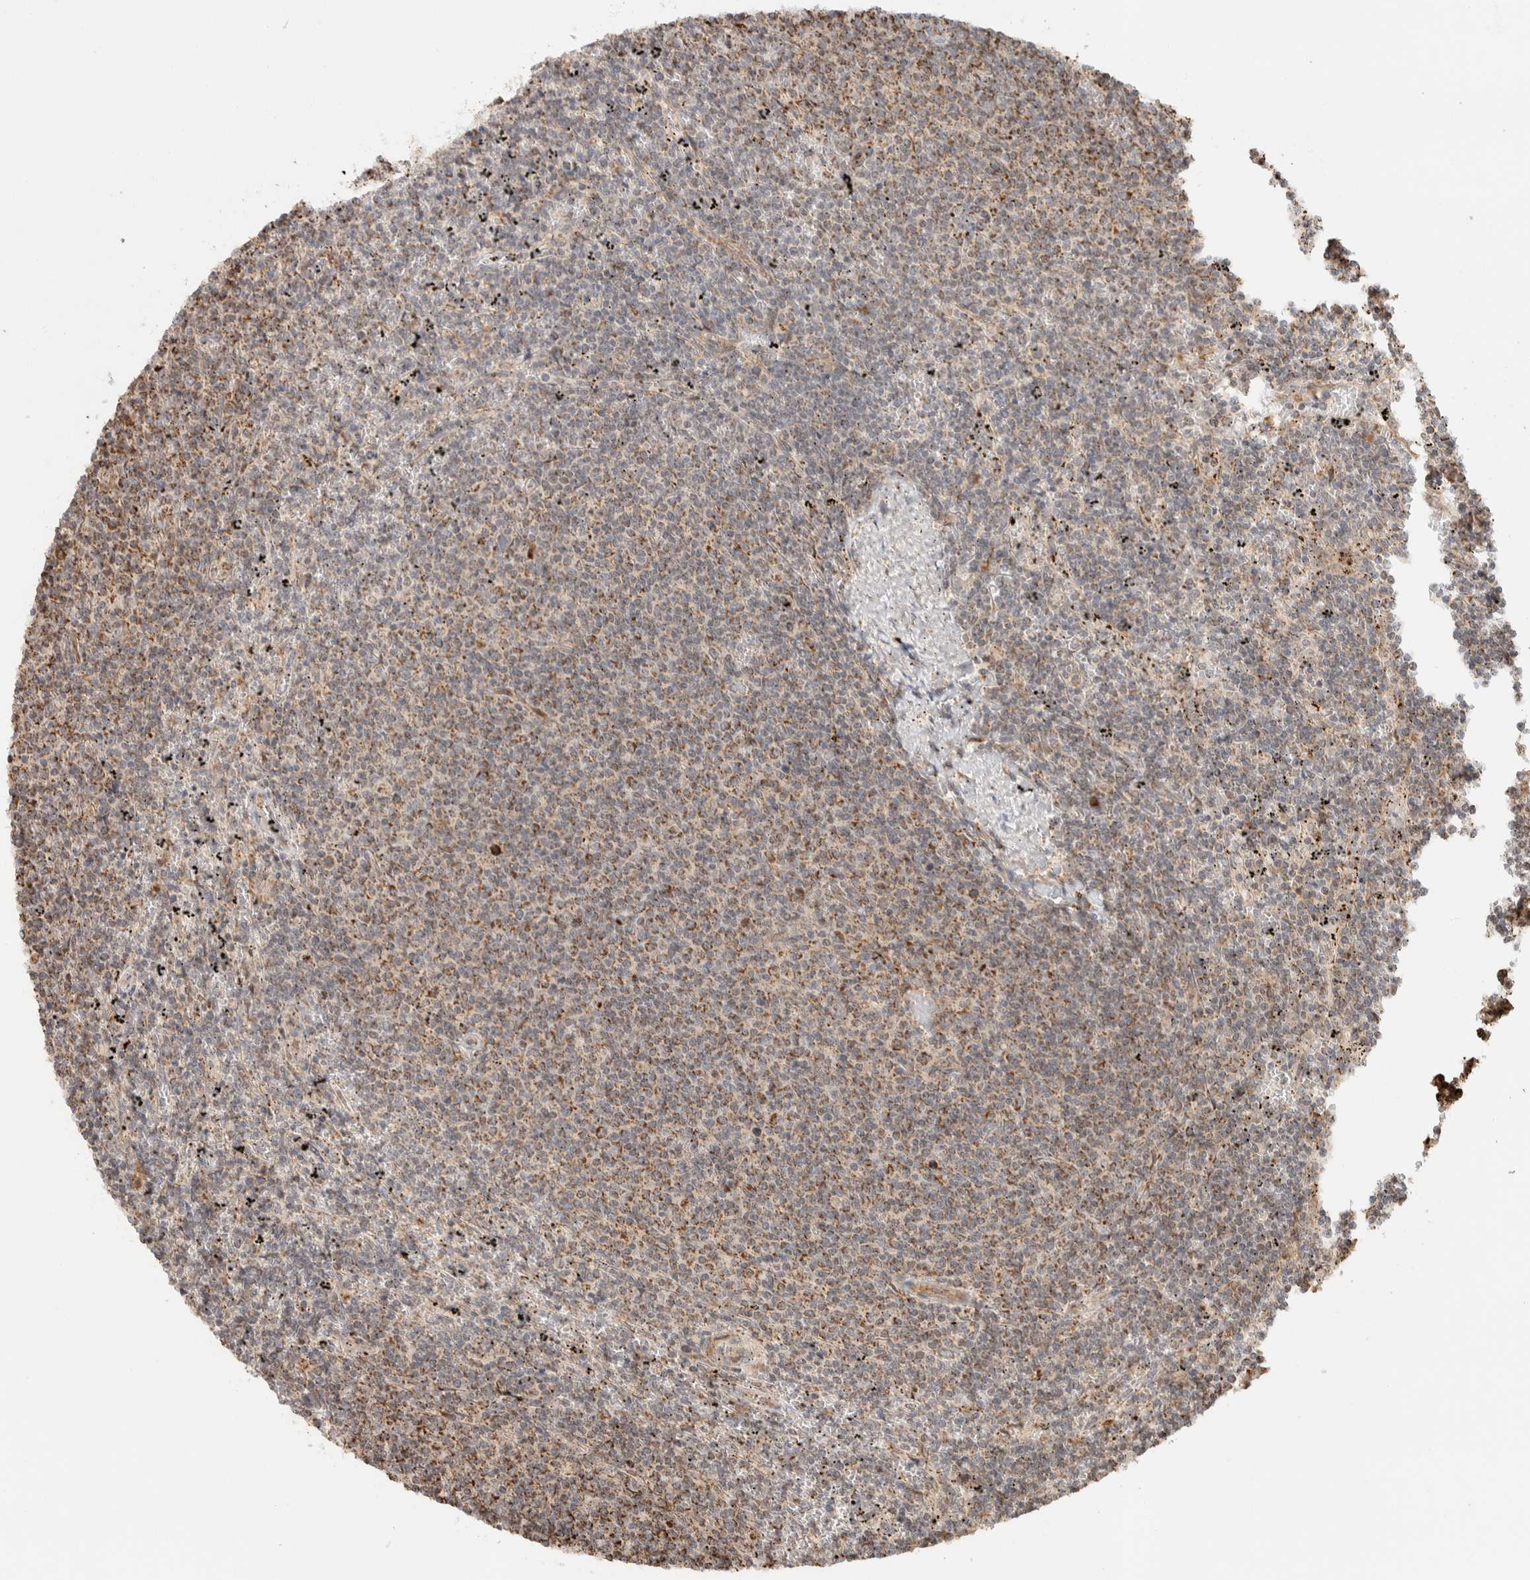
{"staining": {"intensity": "weak", "quantity": ">75%", "location": "cytoplasmic/membranous"}, "tissue": "lymphoma", "cell_type": "Tumor cells", "image_type": "cancer", "snomed": [{"axis": "morphology", "description": "Malignant lymphoma, non-Hodgkin's type, Low grade"}, {"axis": "topography", "description": "Spleen"}], "caption": "Lymphoma stained with a brown dye demonstrates weak cytoplasmic/membranous positive expression in about >75% of tumor cells.", "gene": "KIF9", "patient": {"sex": "female", "age": 50}}